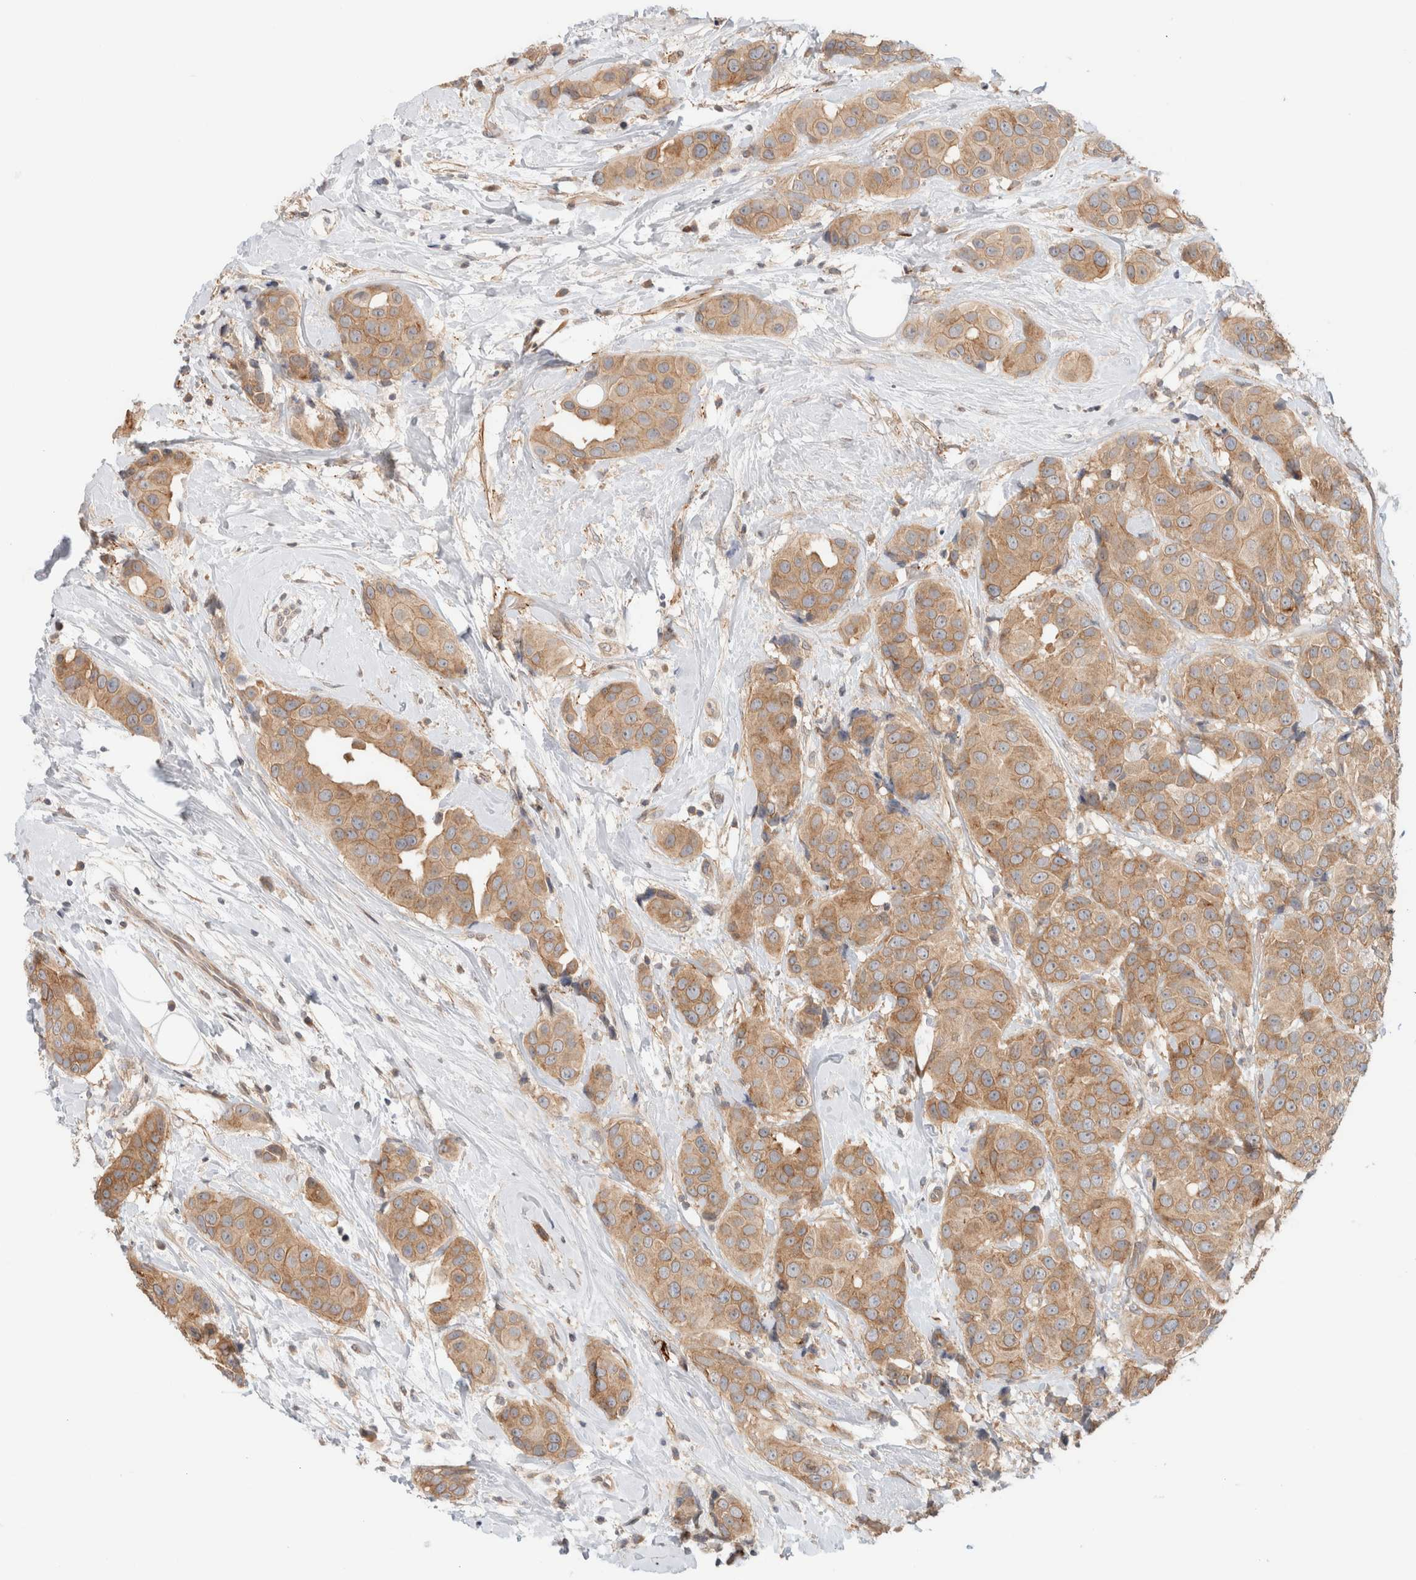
{"staining": {"intensity": "moderate", "quantity": ">75%", "location": "cytoplasmic/membranous"}, "tissue": "breast cancer", "cell_type": "Tumor cells", "image_type": "cancer", "snomed": [{"axis": "morphology", "description": "Normal tissue, NOS"}, {"axis": "morphology", "description": "Duct carcinoma"}, {"axis": "topography", "description": "Breast"}], "caption": "A medium amount of moderate cytoplasmic/membranous staining is identified in approximately >75% of tumor cells in breast cancer (intraductal carcinoma) tissue.", "gene": "MARK3", "patient": {"sex": "female", "age": 39}}